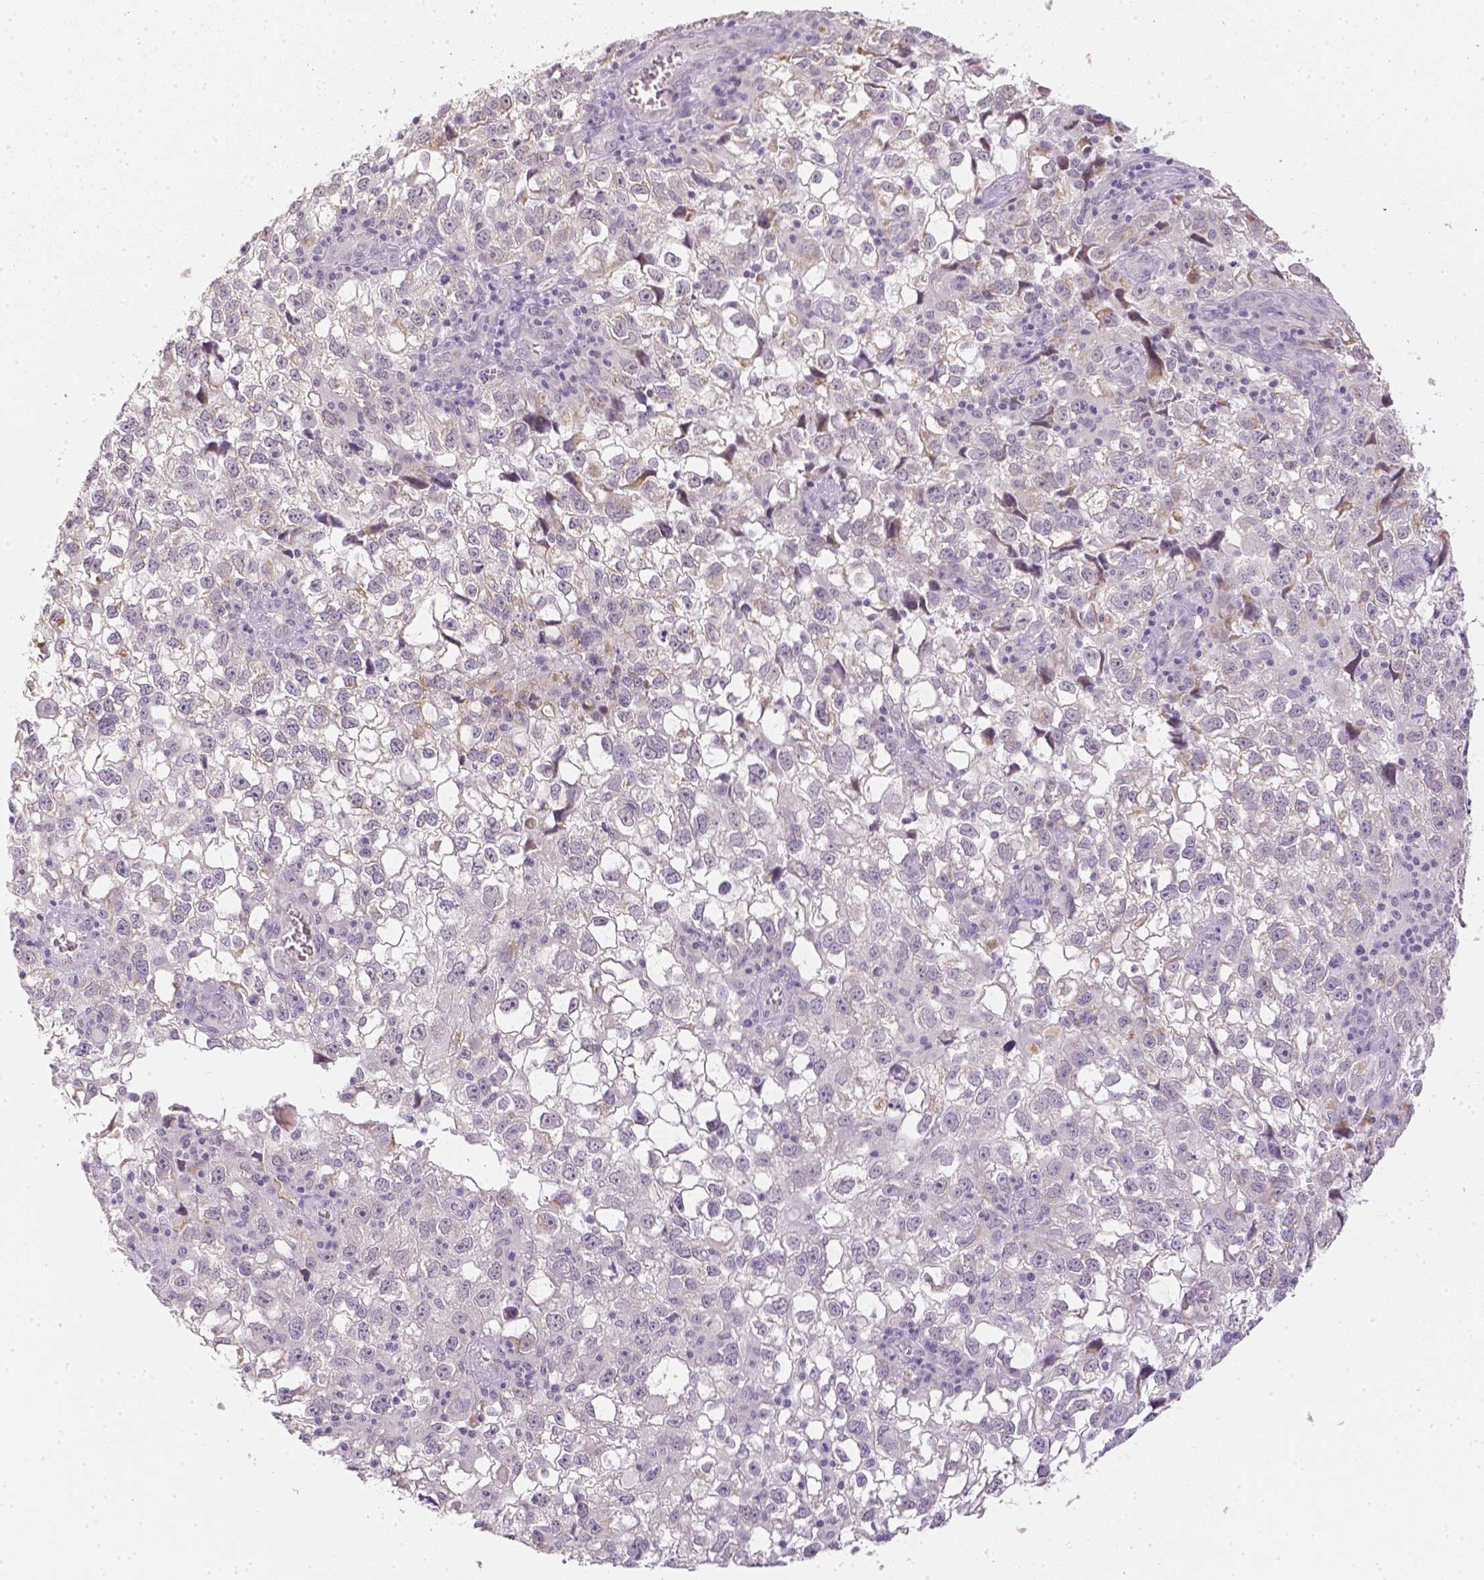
{"staining": {"intensity": "negative", "quantity": "none", "location": "none"}, "tissue": "cervical cancer", "cell_type": "Tumor cells", "image_type": "cancer", "snomed": [{"axis": "morphology", "description": "Squamous cell carcinoma, NOS"}, {"axis": "topography", "description": "Cervix"}], "caption": "High magnification brightfield microscopy of cervical cancer (squamous cell carcinoma) stained with DAB (brown) and counterstained with hematoxylin (blue): tumor cells show no significant staining.", "gene": "ZNF280B", "patient": {"sex": "female", "age": 55}}